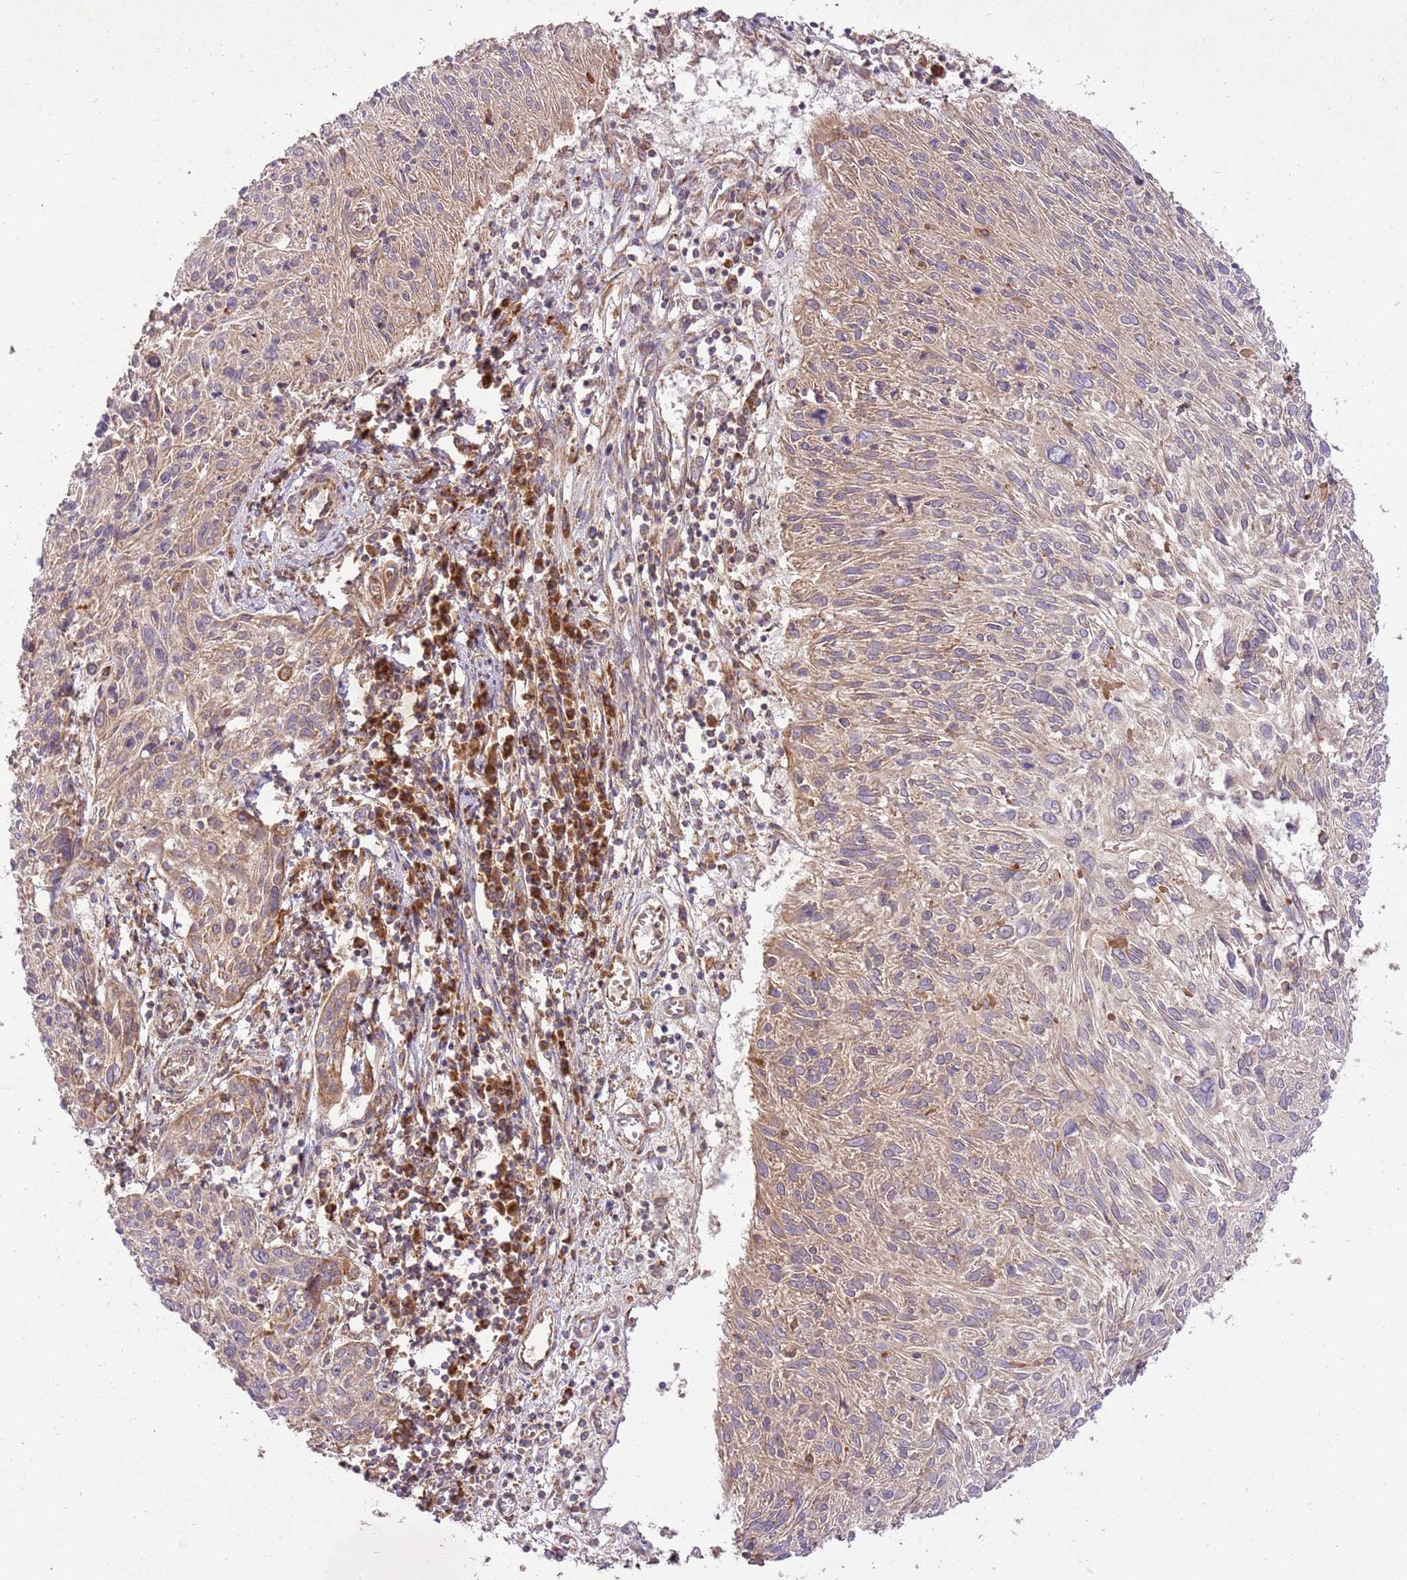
{"staining": {"intensity": "weak", "quantity": "25%-75%", "location": "cytoplasmic/membranous"}, "tissue": "cervical cancer", "cell_type": "Tumor cells", "image_type": "cancer", "snomed": [{"axis": "morphology", "description": "Squamous cell carcinoma, NOS"}, {"axis": "topography", "description": "Cervix"}], "caption": "Human cervical squamous cell carcinoma stained with a brown dye displays weak cytoplasmic/membranous positive staining in about 25%-75% of tumor cells.", "gene": "SPATA2L", "patient": {"sex": "female", "age": 51}}